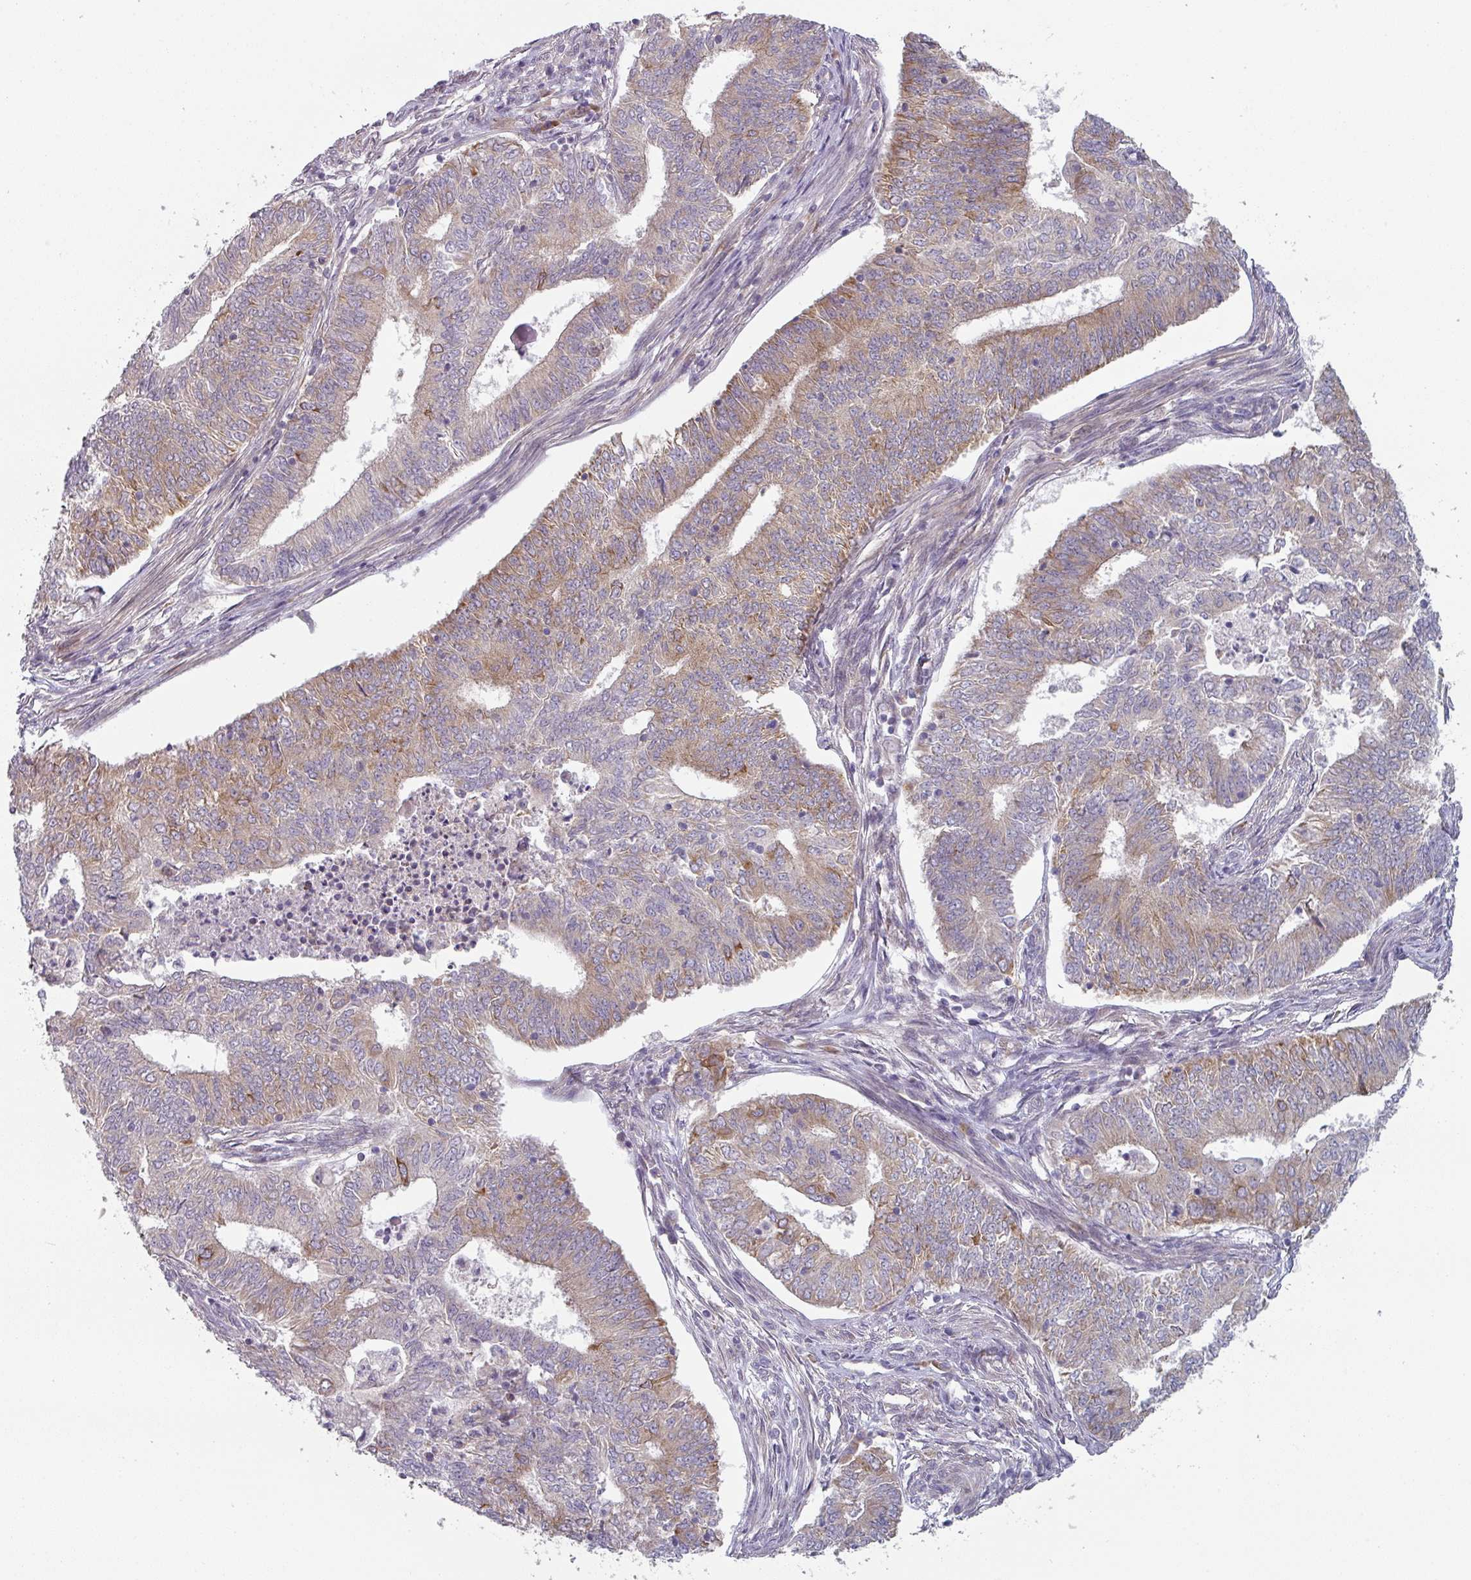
{"staining": {"intensity": "moderate", "quantity": ">75%", "location": "cytoplasmic/membranous"}, "tissue": "endometrial cancer", "cell_type": "Tumor cells", "image_type": "cancer", "snomed": [{"axis": "morphology", "description": "Adenocarcinoma, NOS"}, {"axis": "topography", "description": "Endometrium"}], "caption": "A medium amount of moderate cytoplasmic/membranous staining is seen in approximately >75% of tumor cells in endometrial cancer tissue.", "gene": "TAPT1", "patient": {"sex": "female", "age": 62}}